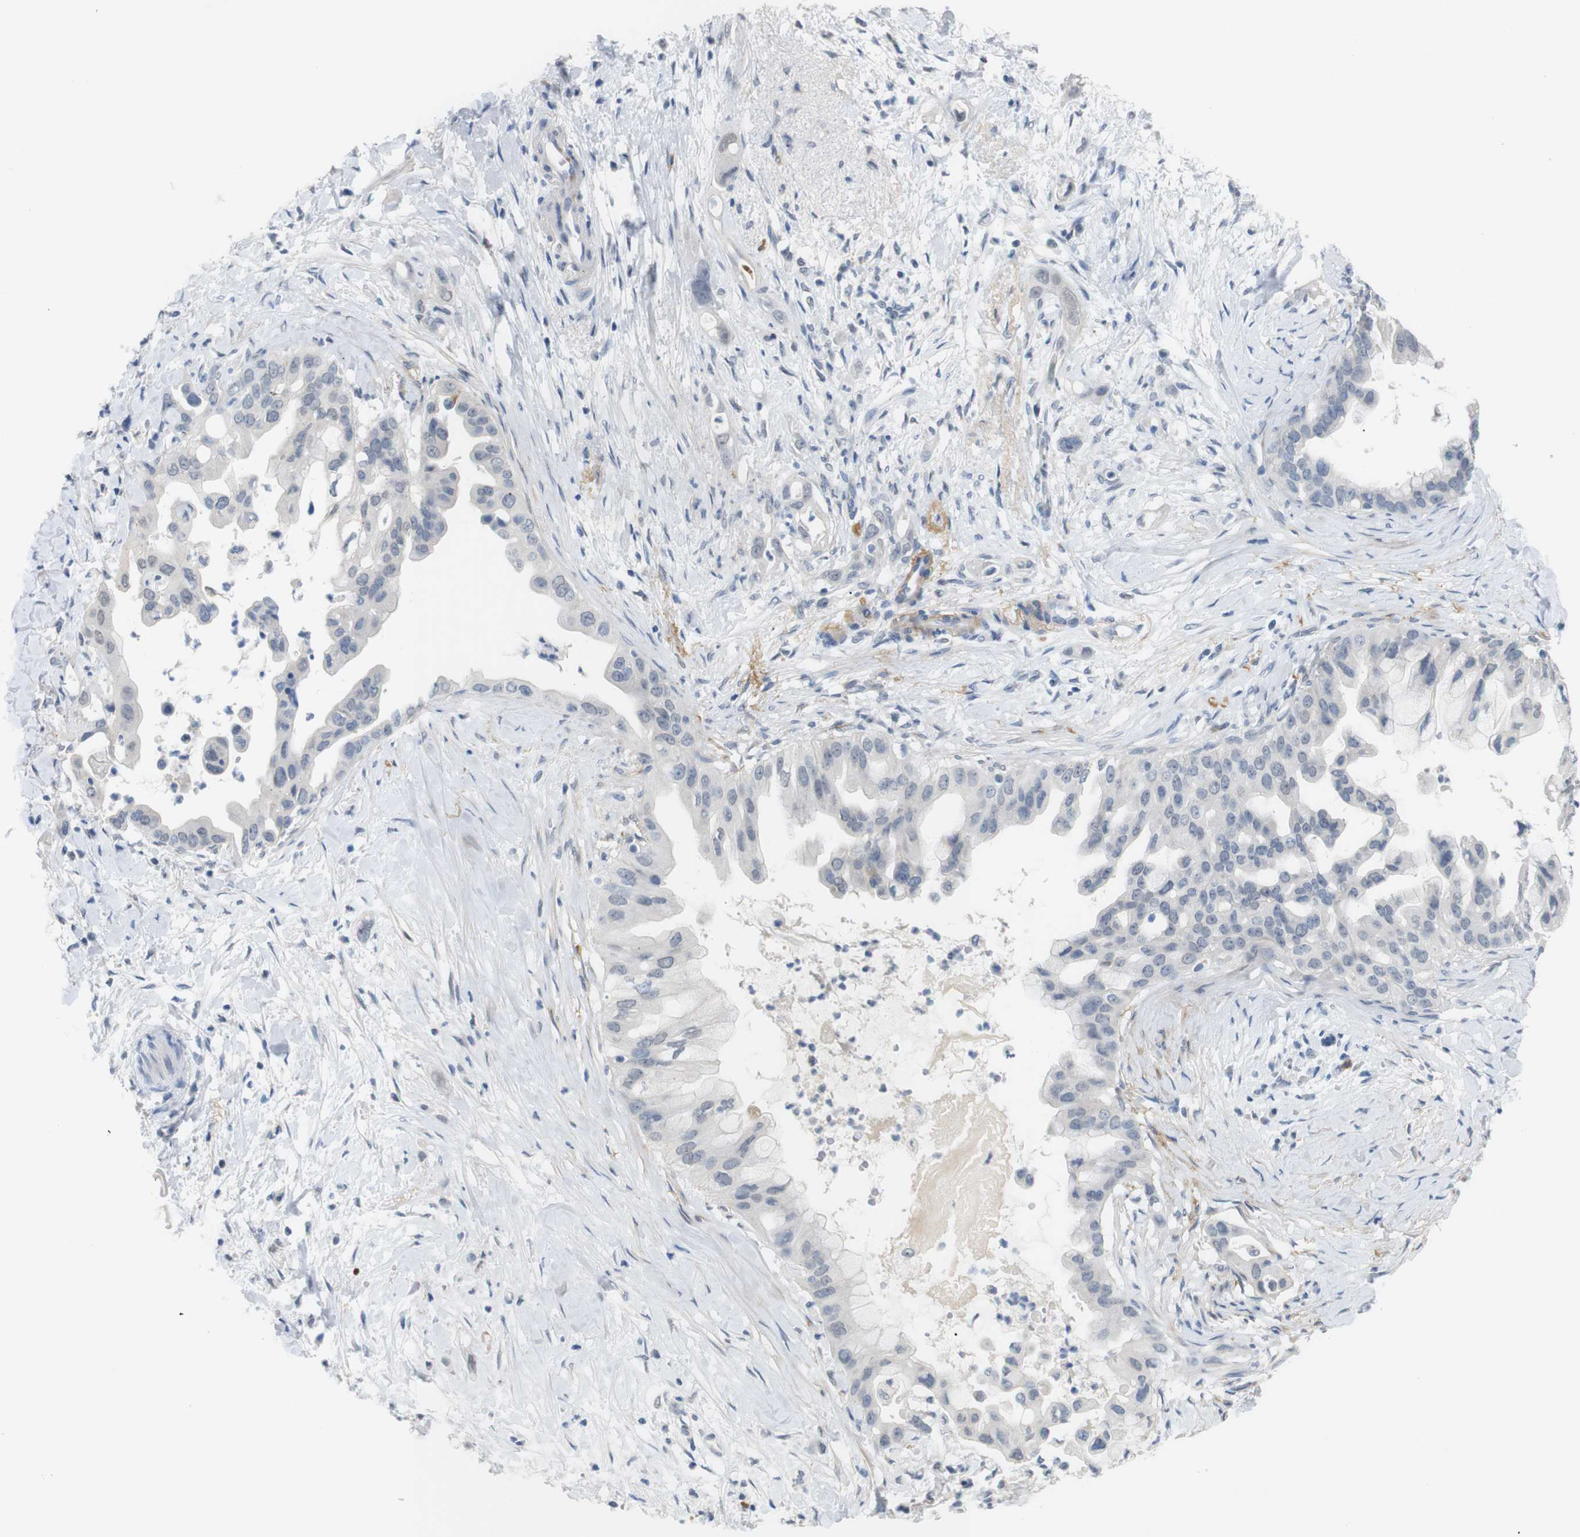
{"staining": {"intensity": "negative", "quantity": "none", "location": "none"}, "tissue": "pancreatic cancer", "cell_type": "Tumor cells", "image_type": "cancer", "snomed": [{"axis": "morphology", "description": "Adenocarcinoma, NOS"}, {"axis": "topography", "description": "Pancreas"}], "caption": "Pancreatic adenocarcinoma was stained to show a protein in brown. There is no significant staining in tumor cells.", "gene": "CHRM5", "patient": {"sex": "male", "age": 55}}